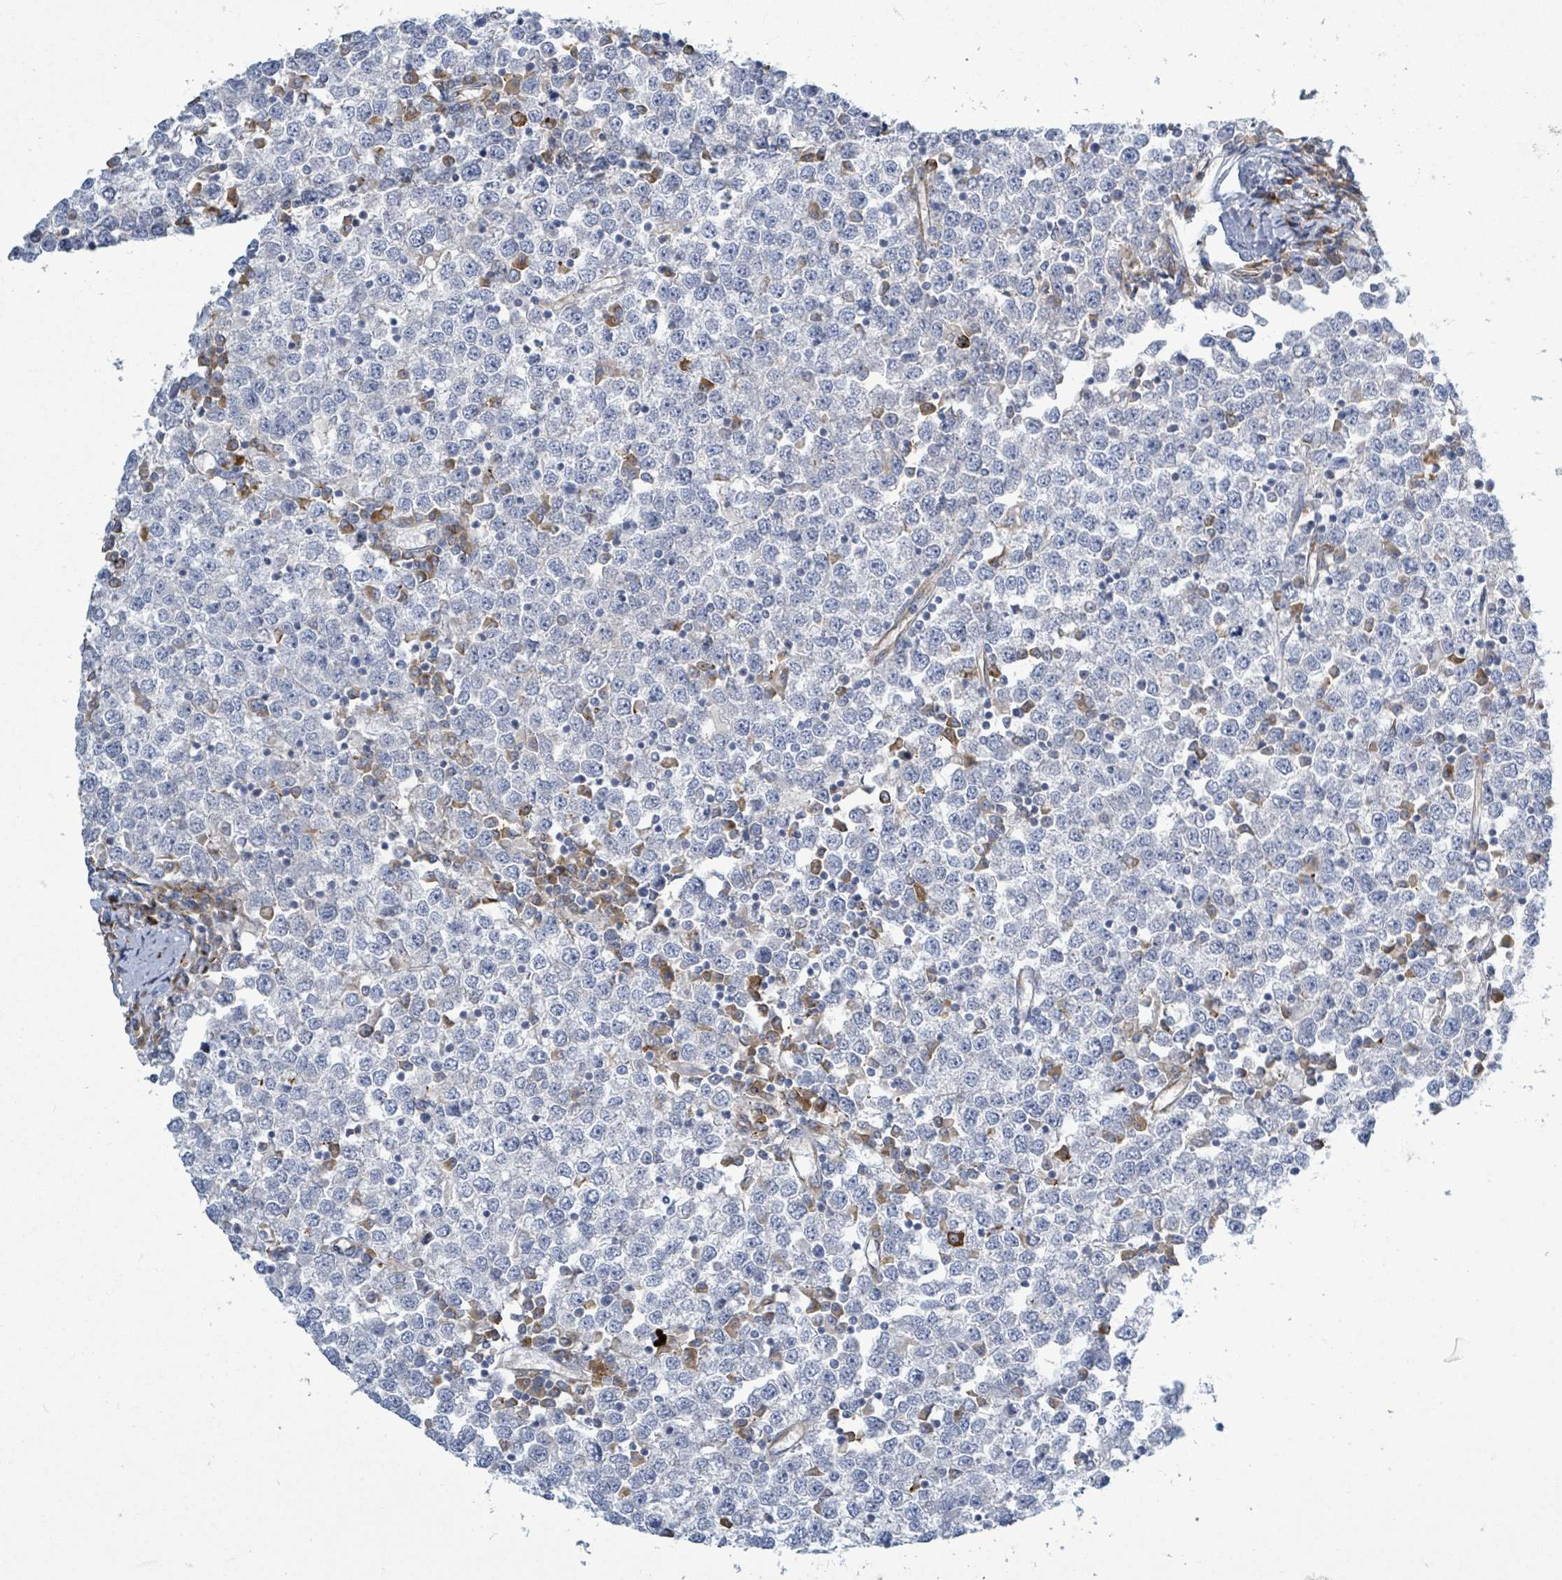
{"staining": {"intensity": "negative", "quantity": "none", "location": "none"}, "tissue": "testis cancer", "cell_type": "Tumor cells", "image_type": "cancer", "snomed": [{"axis": "morphology", "description": "Seminoma, NOS"}, {"axis": "topography", "description": "Testis"}], "caption": "Tumor cells are negative for protein expression in human testis seminoma.", "gene": "SIRPB1", "patient": {"sex": "male", "age": 65}}